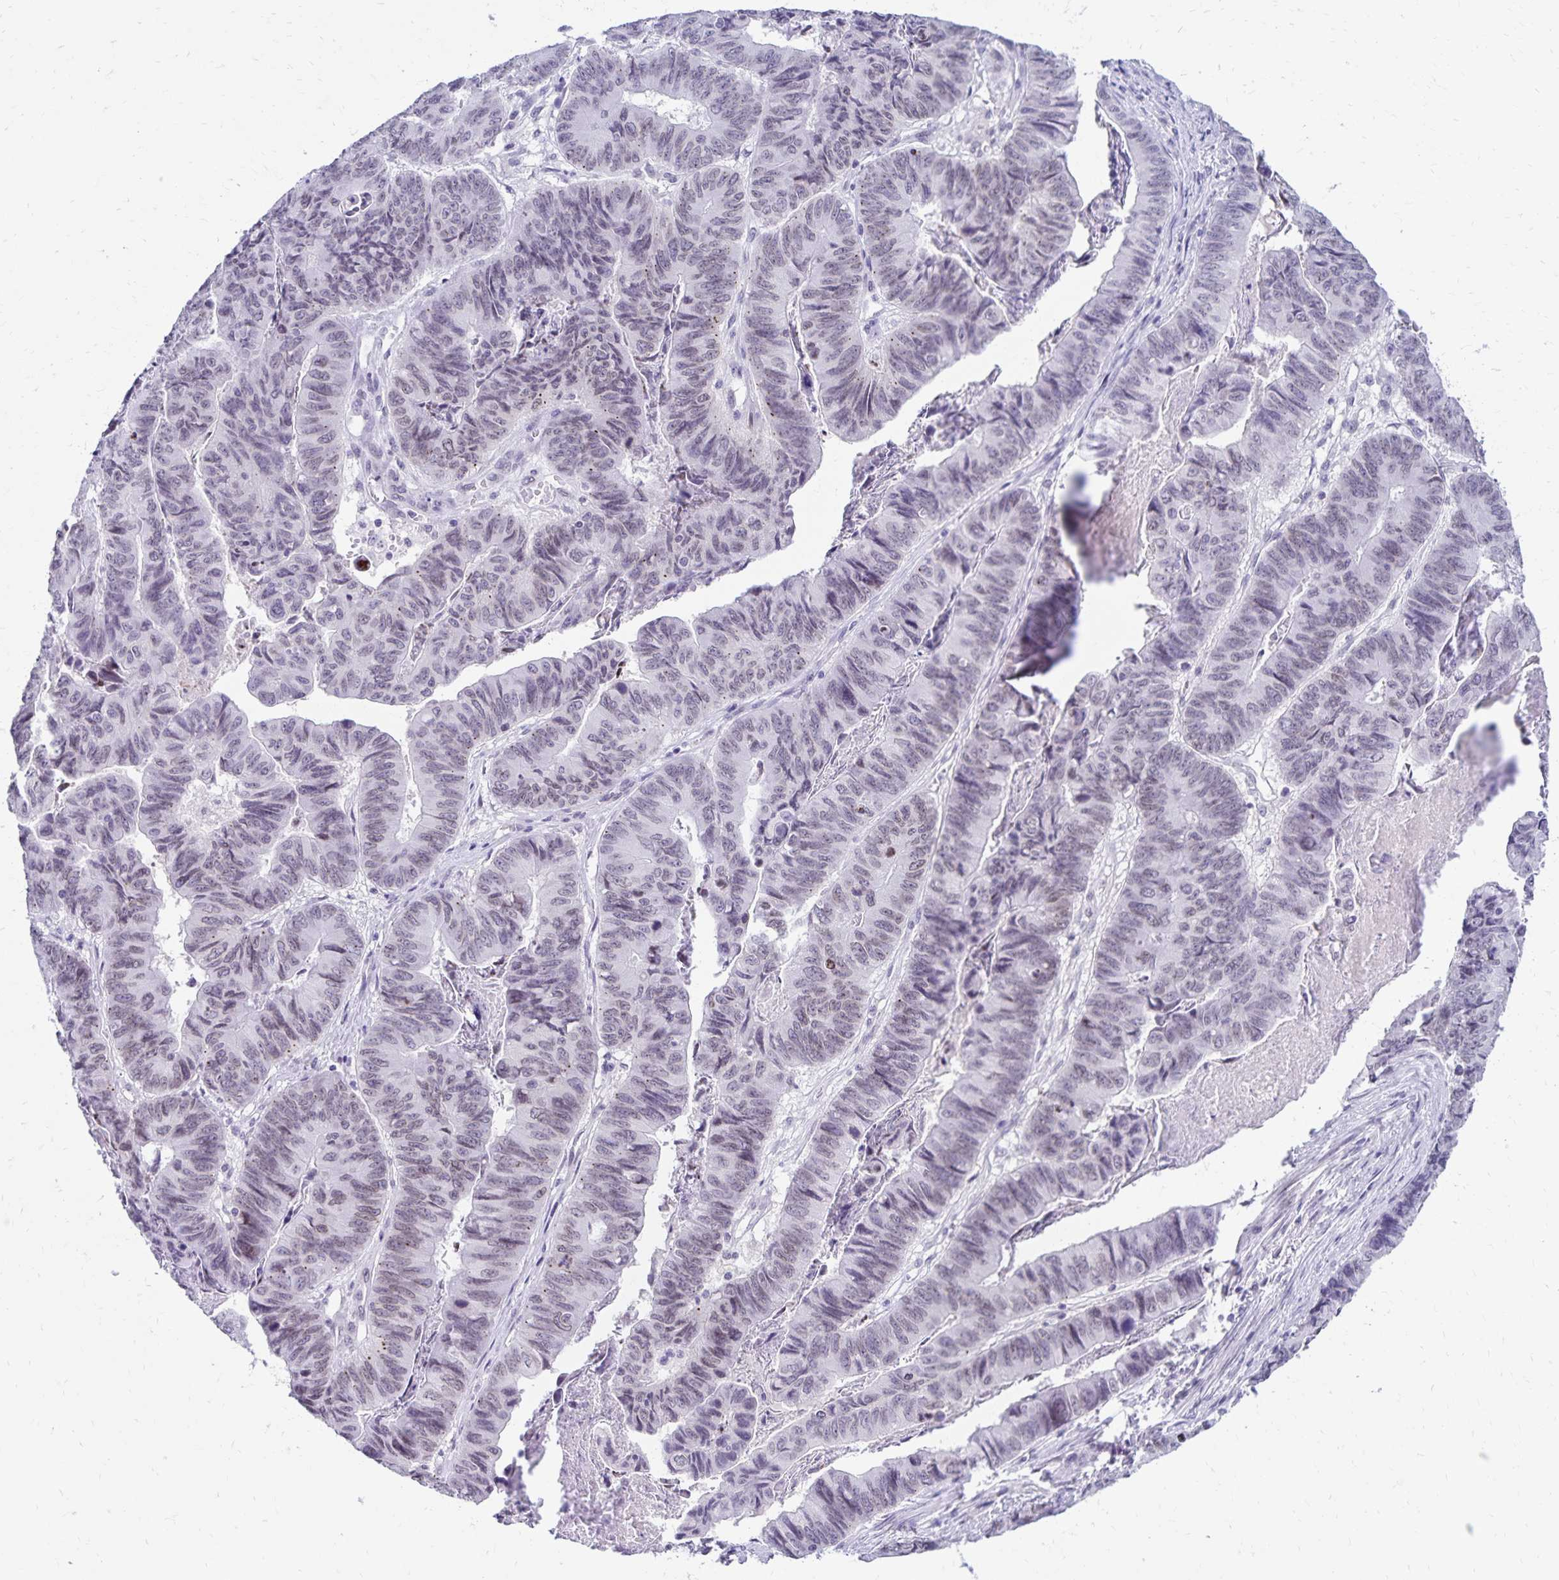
{"staining": {"intensity": "negative", "quantity": "none", "location": "none"}, "tissue": "stomach cancer", "cell_type": "Tumor cells", "image_type": "cancer", "snomed": [{"axis": "morphology", "description": "Adenocarcinoma, NOS"}, {"axis": "topography", "description": "Stomach, lower"}], "caption": "There is no significant staining in tumor cells of stomach adenocarcinoma.", "gene": "FAM166C", "patient": {"sex": "male", "age": 77}}